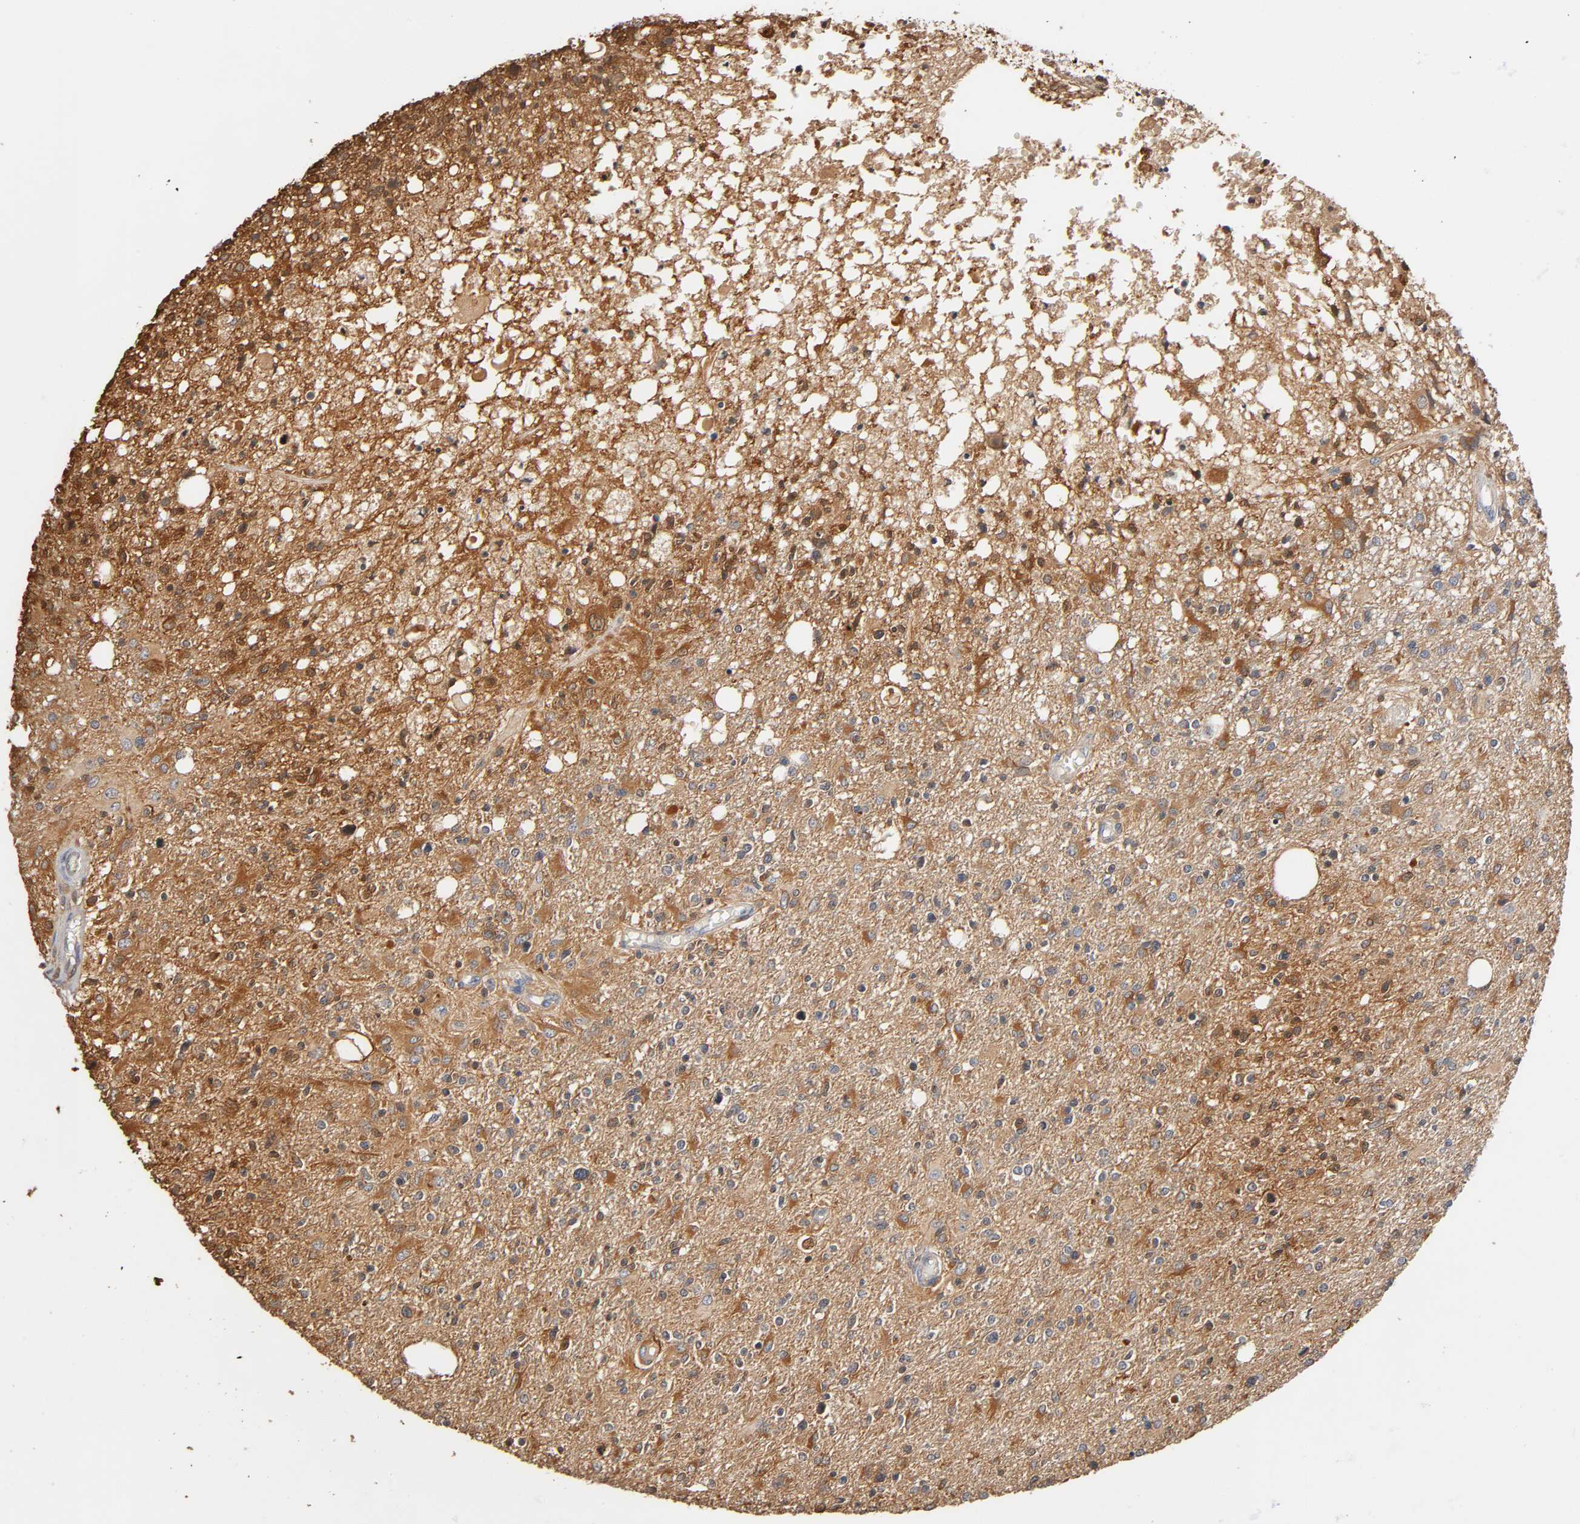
{"staining": {"intensity": "moderate", "quantity": "<25%", "location": "cytoplasmic/membranous"}, "tissue": "glioma", "cell_type": "Tumor cells", "image_type": "cancer", "snomed": [{"axis": "morphology", "description": "Glioma, malignant, High grade"}, {"axis": "topography", "description": "Cerebral cortex"}], "caption": "Immunohistochemical staining of human glioma shows moderate cytoplasmic/membranous protein expression in about <25% of tumor cells. The protein of interest is shown in brown color, while the nuclei are stained blue.", "gene": "ALDOA", "patient": {"sex": "male", "age": 76}}